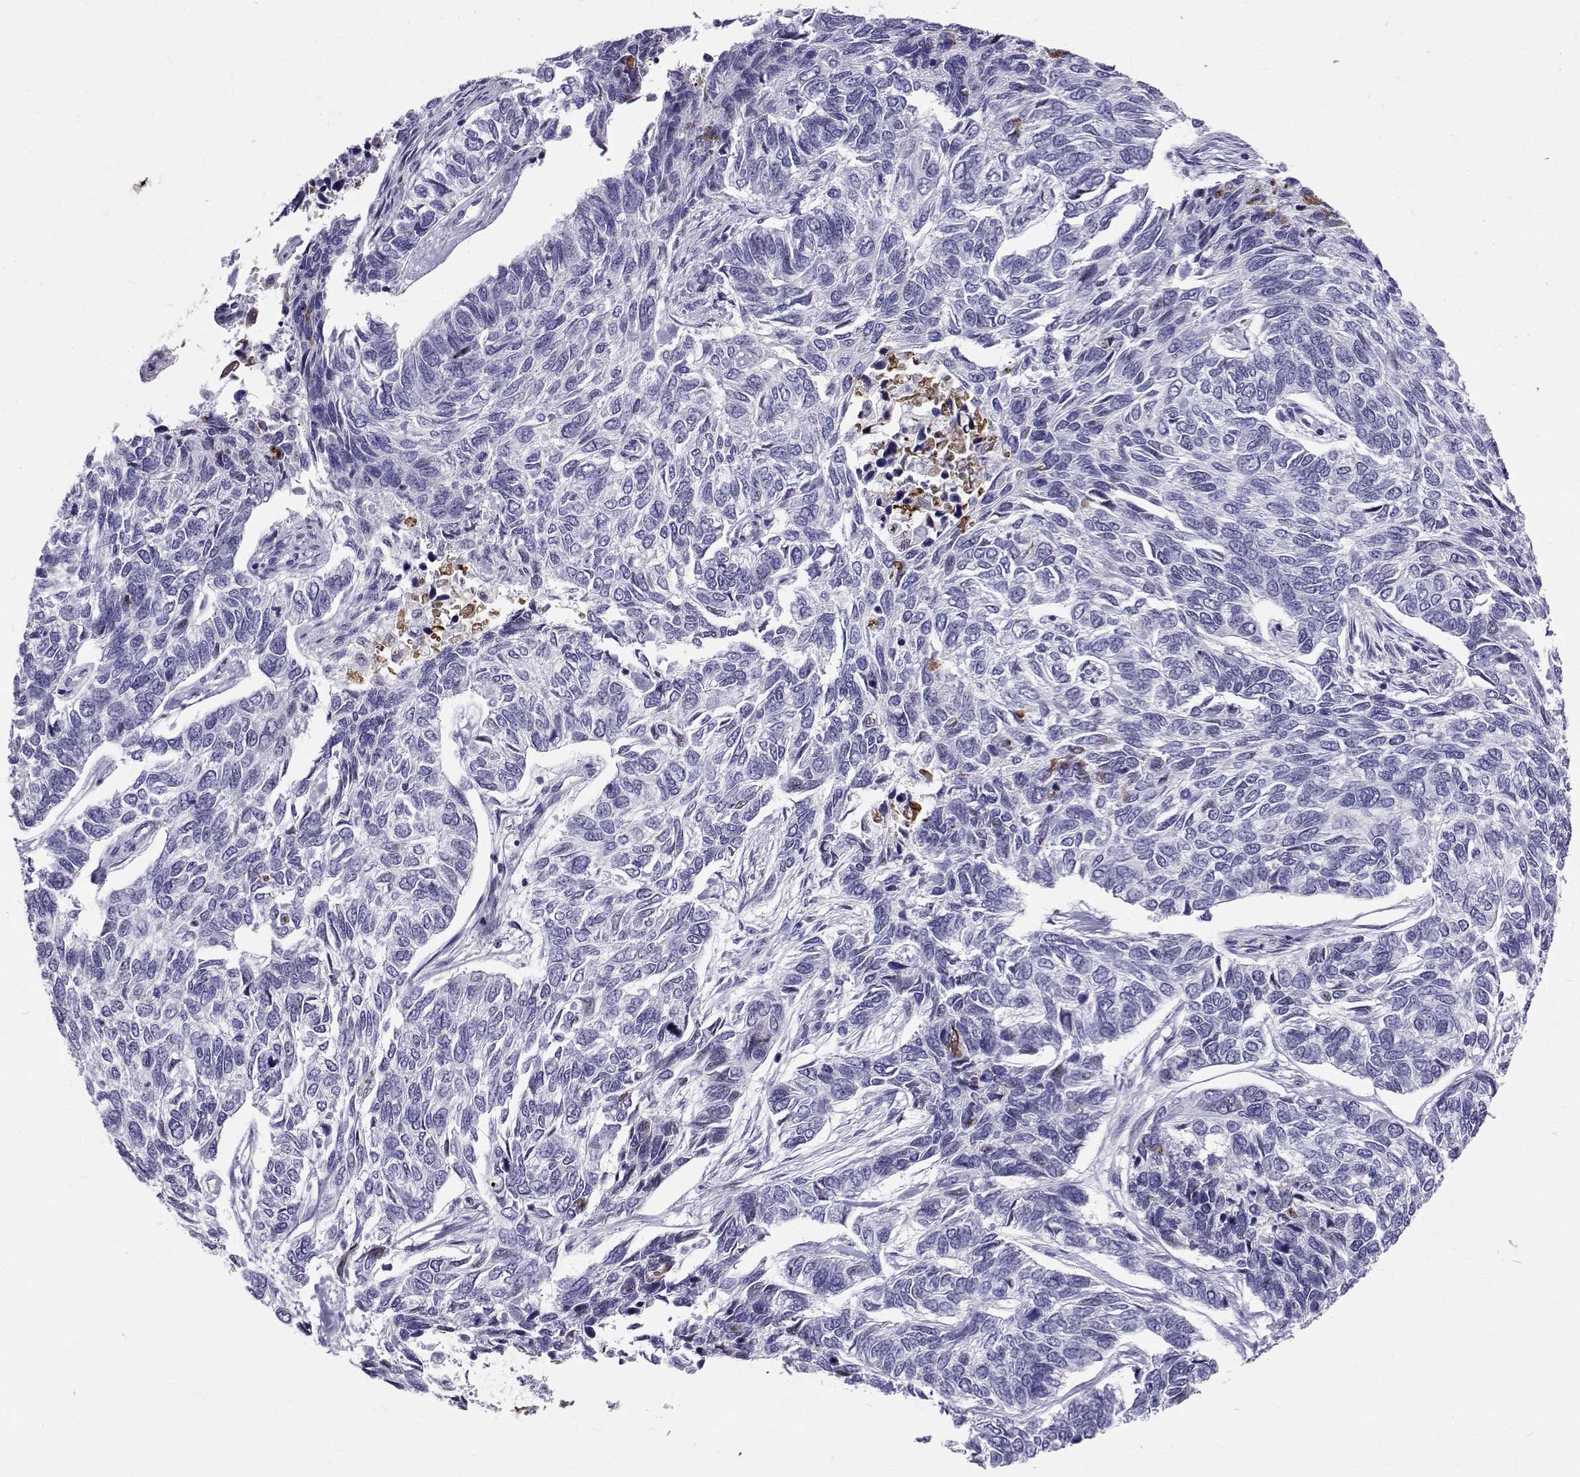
{"staining": {"intensity": "negative", "quantity": "none", "location": "none"}, "tissue": "skin cancer", "cell_type": "Tumor cells", "image_type": "cancer", "snomed": [{"axis": "morphology", "description": "Basal cell carcinoma"}, {"axis": "topography", "description": "Skin"}], "caption": "Skin cancer (basal cell carcinoma) was stained to show a protein in brown. There is no significant expression in tumor cells.", "gene": "IGSF1", "patient": {"sex": "female", "age": 65}}